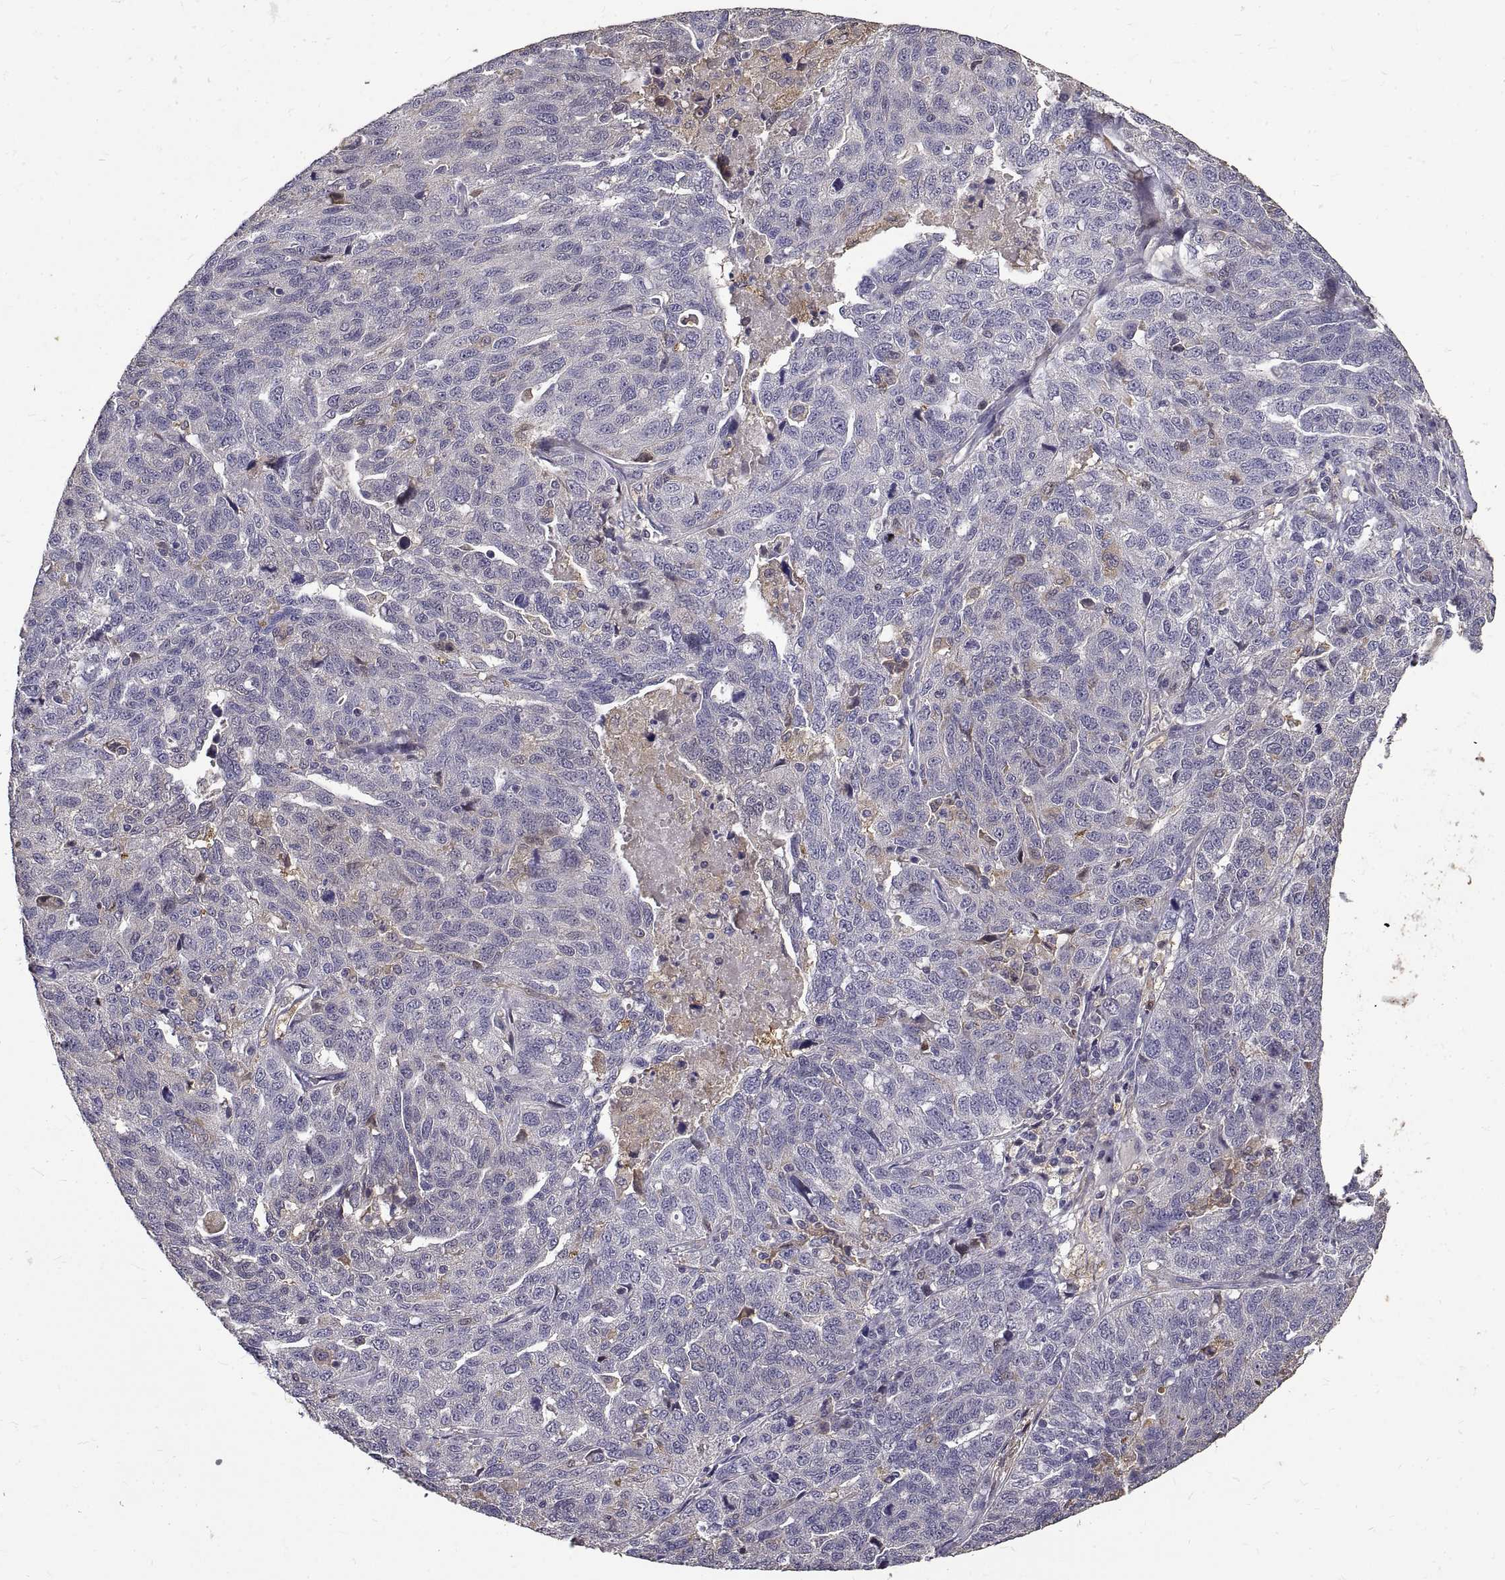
{"staining": {"intensity": "negative", "quantity": "none", "location": "none"}, "tissue": "ovarian cancer", "cell_type": "Tumor cells", "image_type": "cancer", "snomed": [{"axis": "morphology", "description": "Cystadenocarcinoma, serous, NOS"}, {"axis": "topography", "description": "Ovary"}], "caption": "Tumor cells show no significant protein positivity in ovarian serous cystadenocarcinoma.", "gene": "PEA15", "patient": {"sex": "female", "age": 71}}